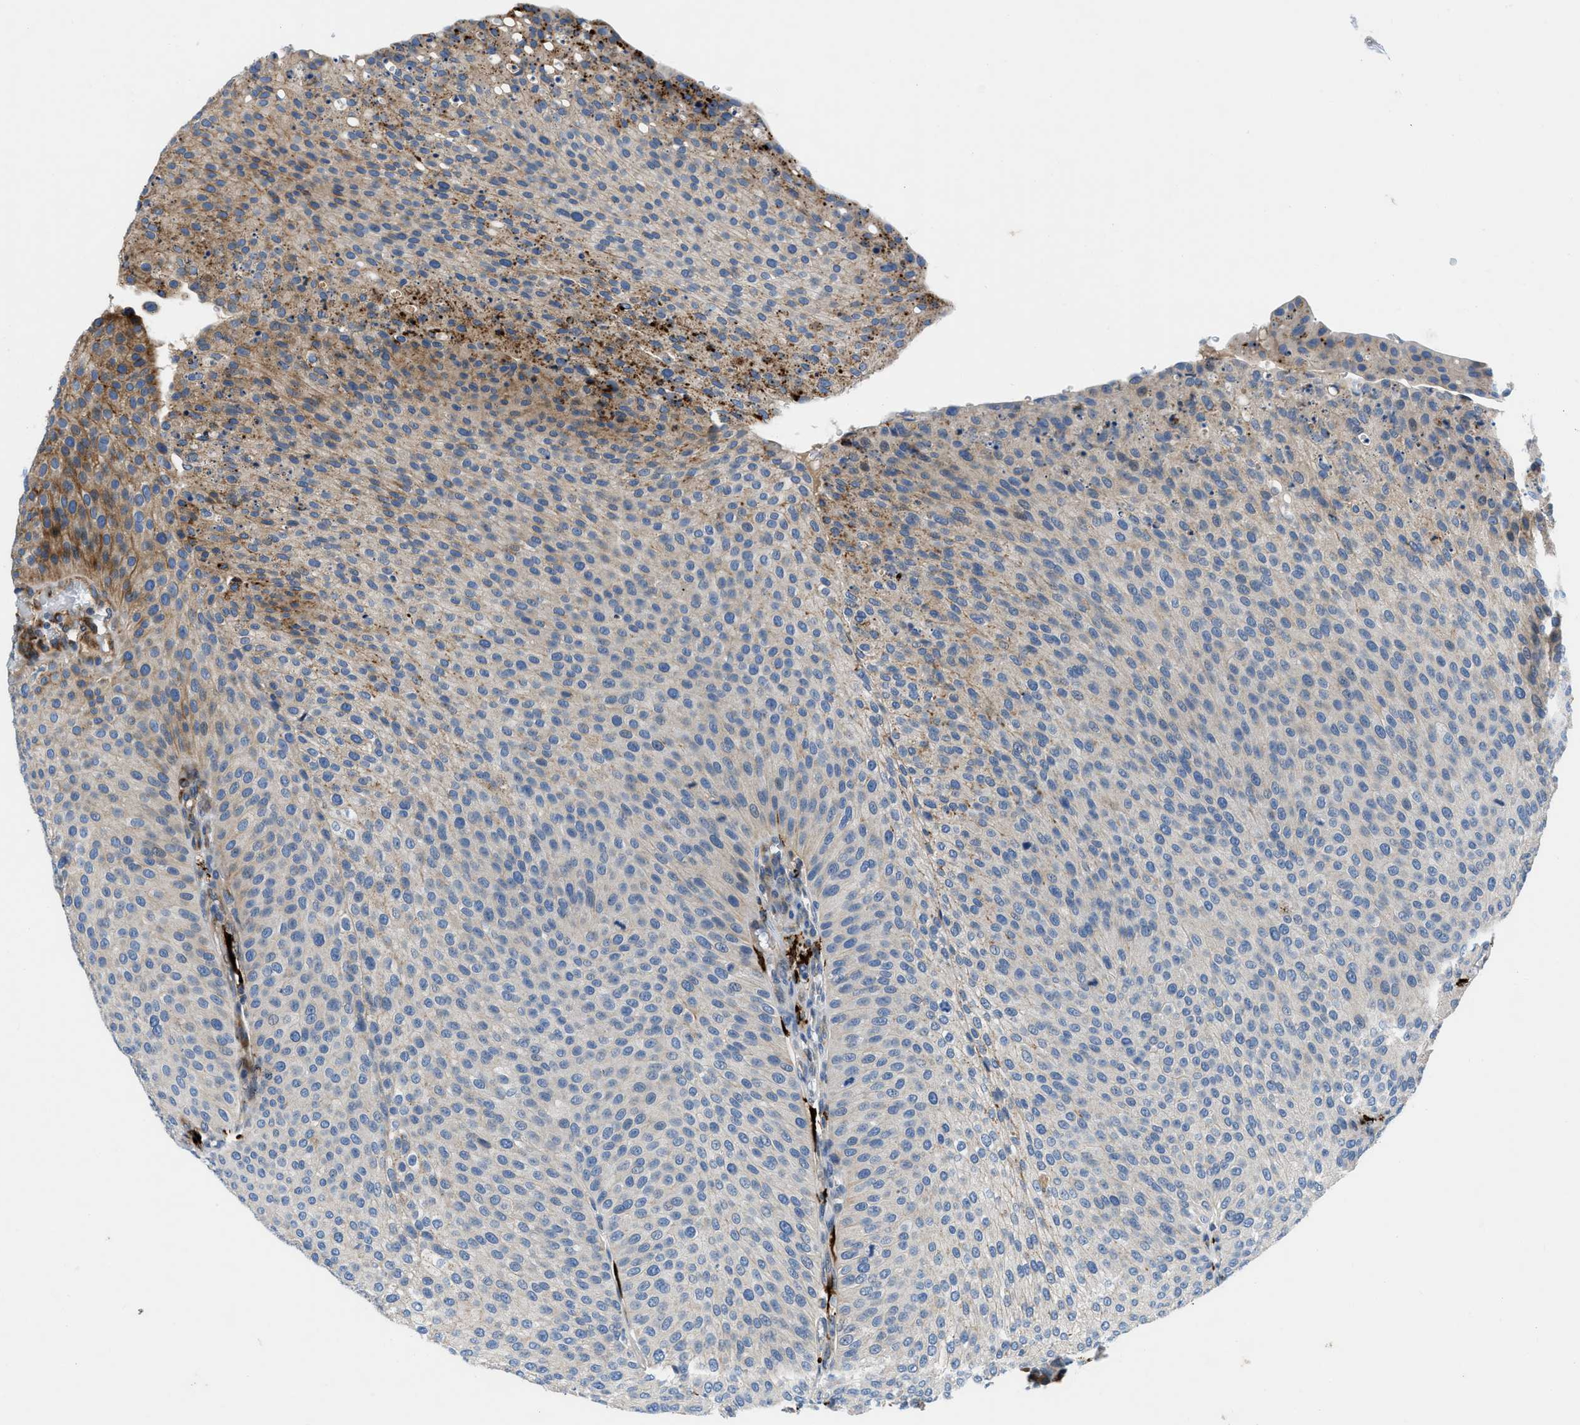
{"staining": {"intensity": "moderate", "quantity": "<25%", "location": "cytoplasmic/membranous"}, "tissue": "urothelial cancer", "cell_type": "Tumor cells", "image_type": "cancer", "snomed": [{"axis": "morphology", "description": "Urothelial carcinoma, Low grade"}, {"axis": "topography", "description": "Smooth muscle"}, {"axis": "topography", "description": "Urinary bladder"}], "caption": "An immunohistochemistry histopathology image of tumor tissue is shown. Protein staining in brown labels moderate cytoplasmic/membranous positivity in urothelial cancer within tumor cells.", "gene": "TMEM248", "patient": {"sex": "male", "age": 60}}